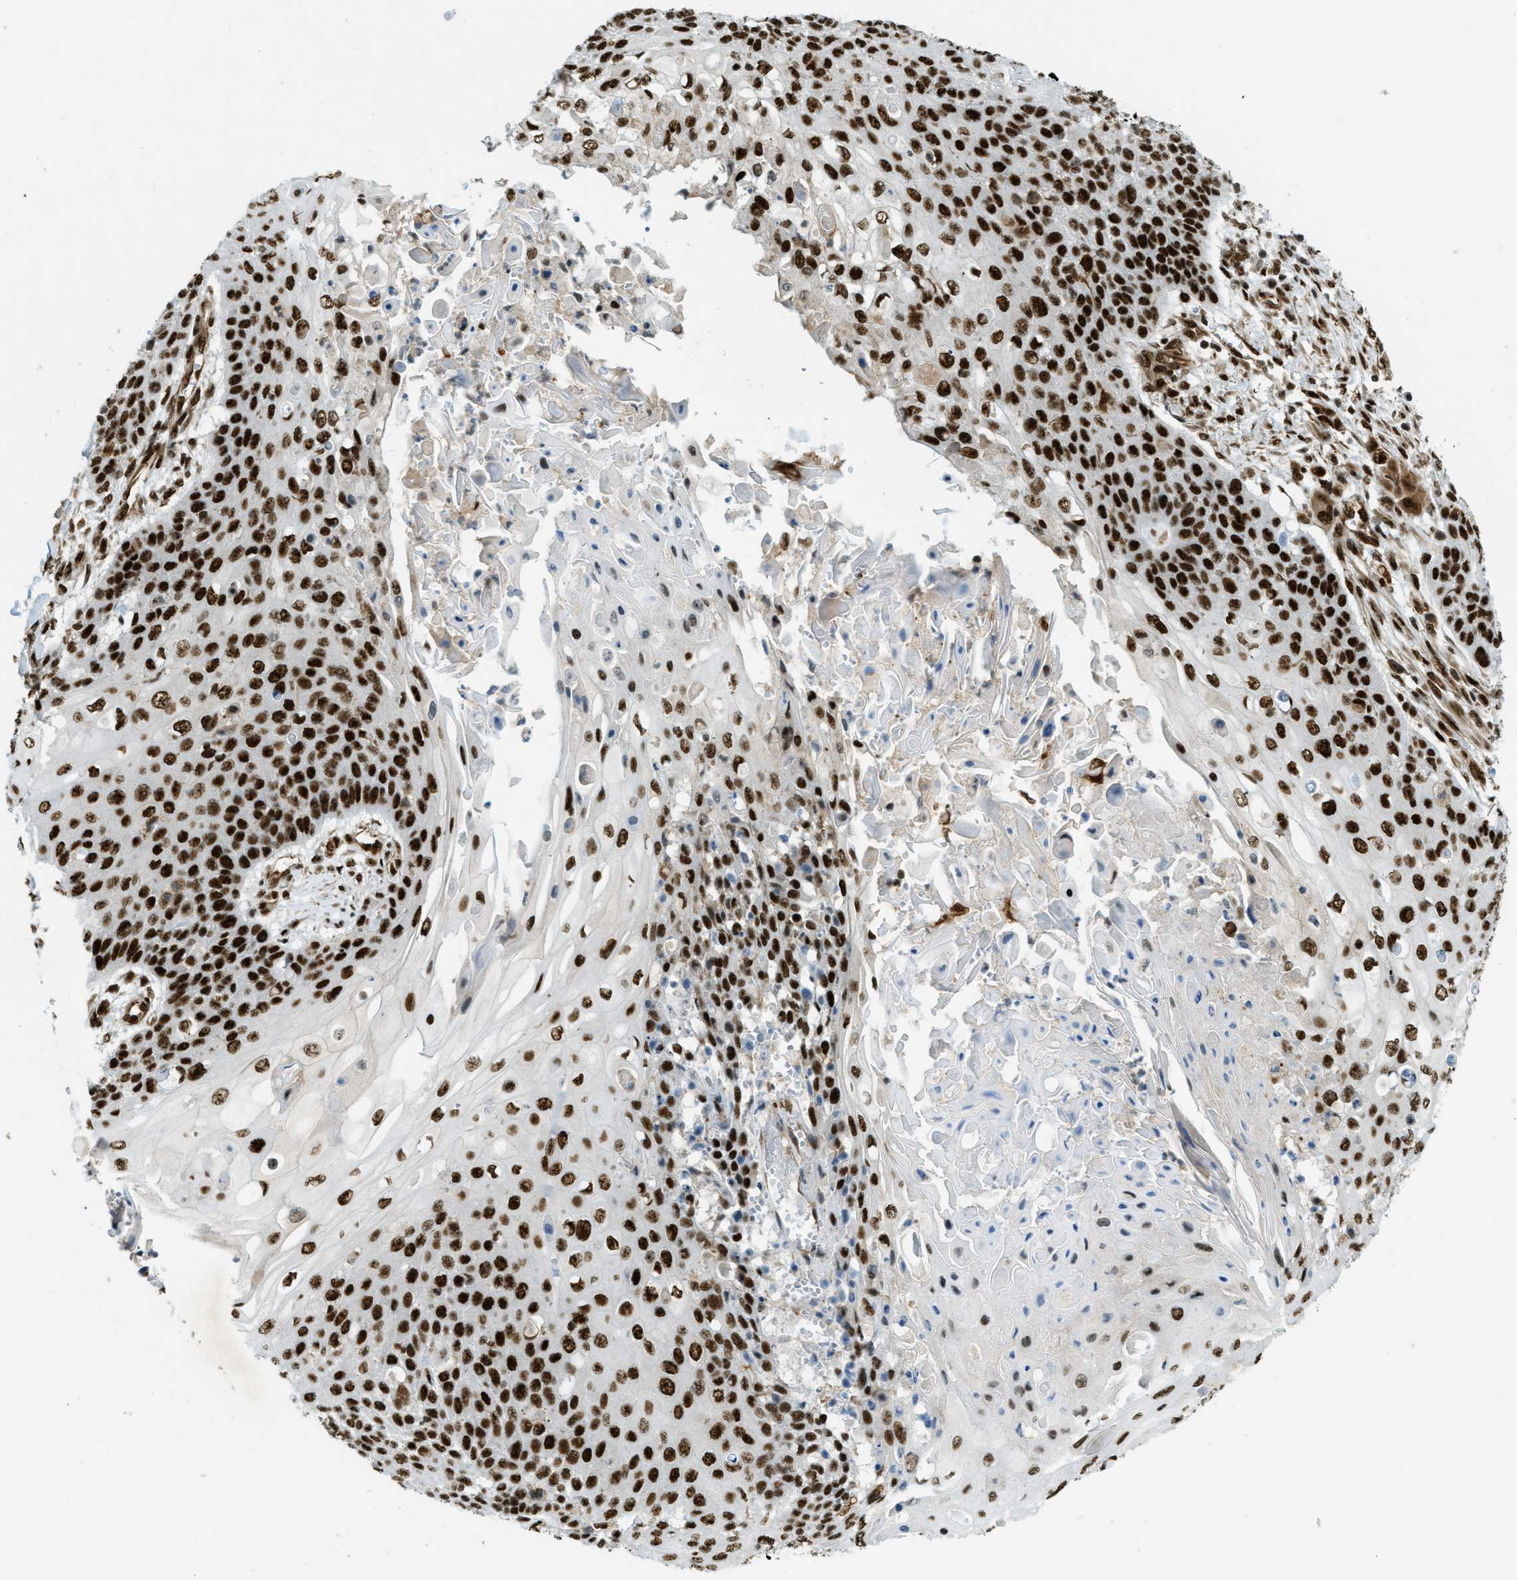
{"staining": {"intensity": "strong", "quantity": ">75%", "location": "nuclear"}, "tissue": "cervical cancer", "cell_type": "Tumor cells", "image_type": "cancer", "snomed": [{"axis": "morphology", "description": "Squamous cell carcinoma, NOS"}, {"axis": "topography", "description": "Cervix"}], "caption": "This photomicrograph reveals cervical cancer stained with IHC to label a protein in brown. The nuclear of tumor cells show strong positivity for the protein. Nuclei are counter-stained blue.", "gene": "ZFR", "patient": {"sex": "female", "age": 39}}